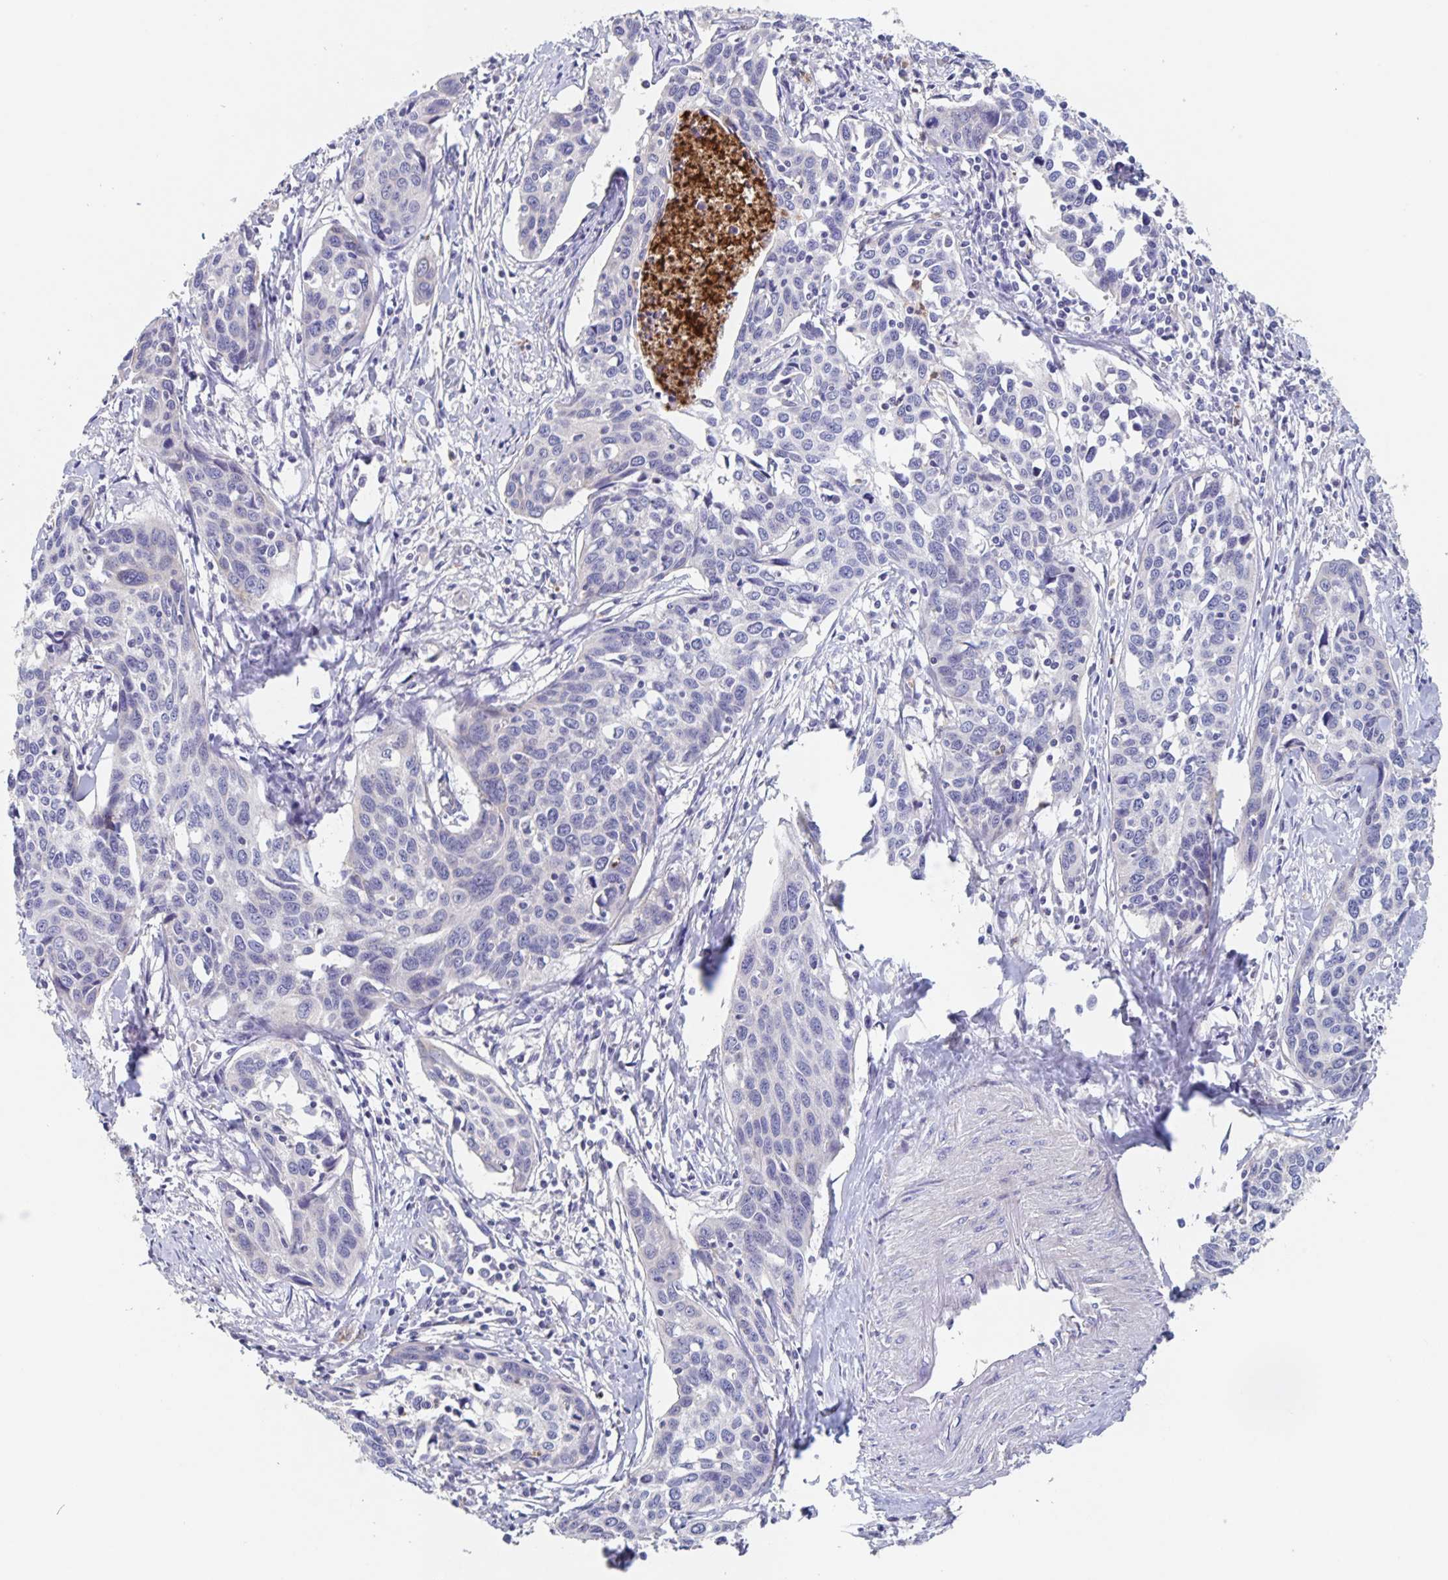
{"staining": {"intensity": "negative", "quantity": "none", "location": "none"}, "tissue": "cervical cancer", "cell_type": "Tumor cells", "image_type": "cancer", "snomed": [{"axis": "morphology", "description": "Squamous cell carcinoma, NOS"}, {"axis": "topography", "description": "Cervix"}], "caption": "Tumor cells are negative for protein expression in human cervical cancer. (Brightfield microscopy of DAB IHC at high magnification).", "gene": "CDC42BPG", "patient": {"sex": "female", "age": 31}}